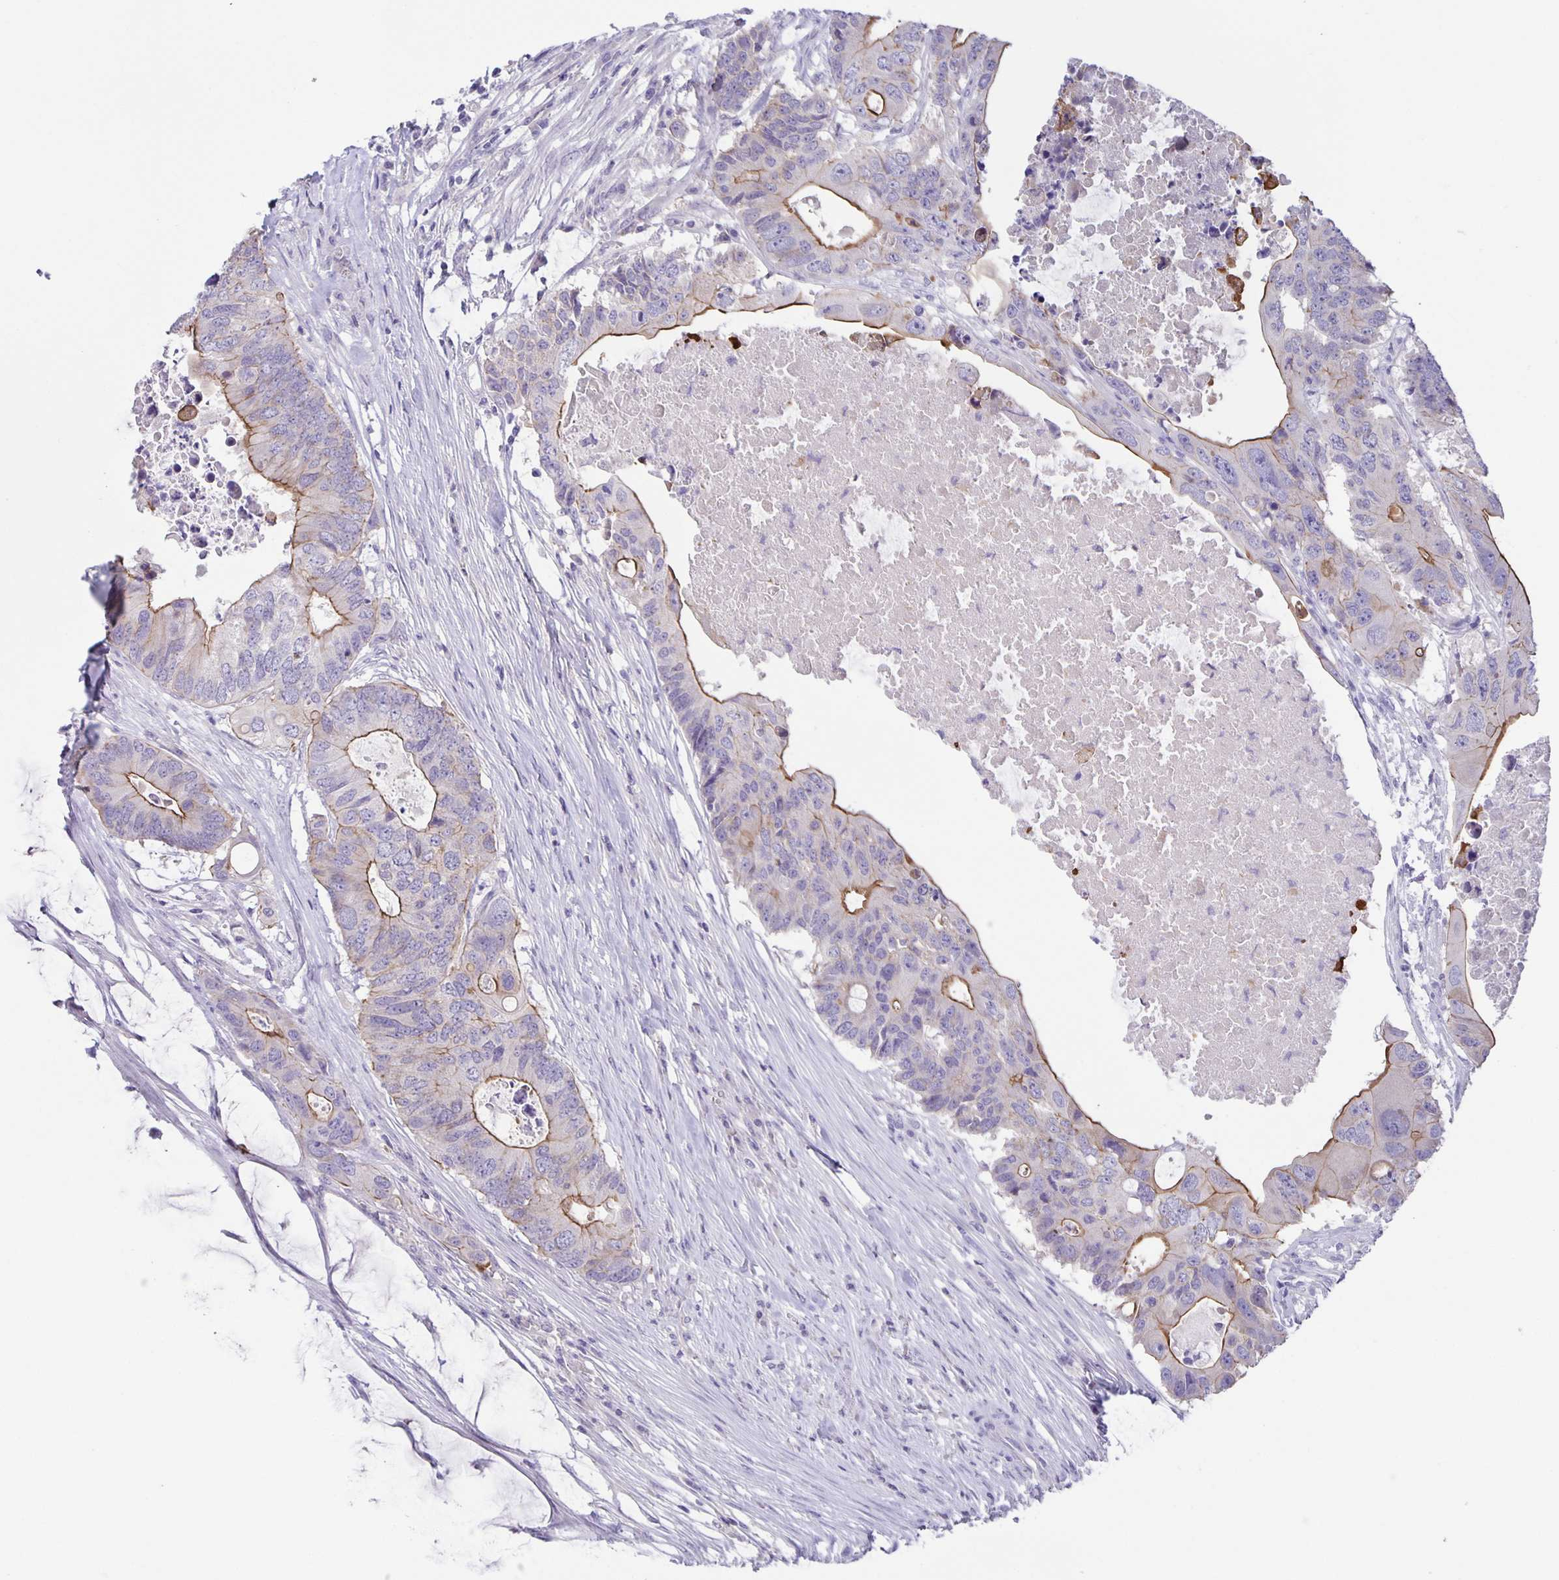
{"staining": {"intensity": "moderate", "quantity": "<25%", "location": "cytoplasmic/membranous"}, "tissue": "colorectal cancer", "cell_type": "Tumor cells", "image_type": "cancer", "snomed": [{"axis": "morphology", "description": "Adenocarcinoma, NOS"}, {"axis": "topography", "description": "Colon"}], "caption": "The micrograph displays immunohistochemical staining of adenocarcinoma (colorectal). There is moderate cytoplasmic/membranous expression is seen in approximately <25% of tumor cells. (DAB IHC with brightfield microscopy, high magnification).", "gene": "PTPN3", "patient": {"sex": "male", "age": 71}}